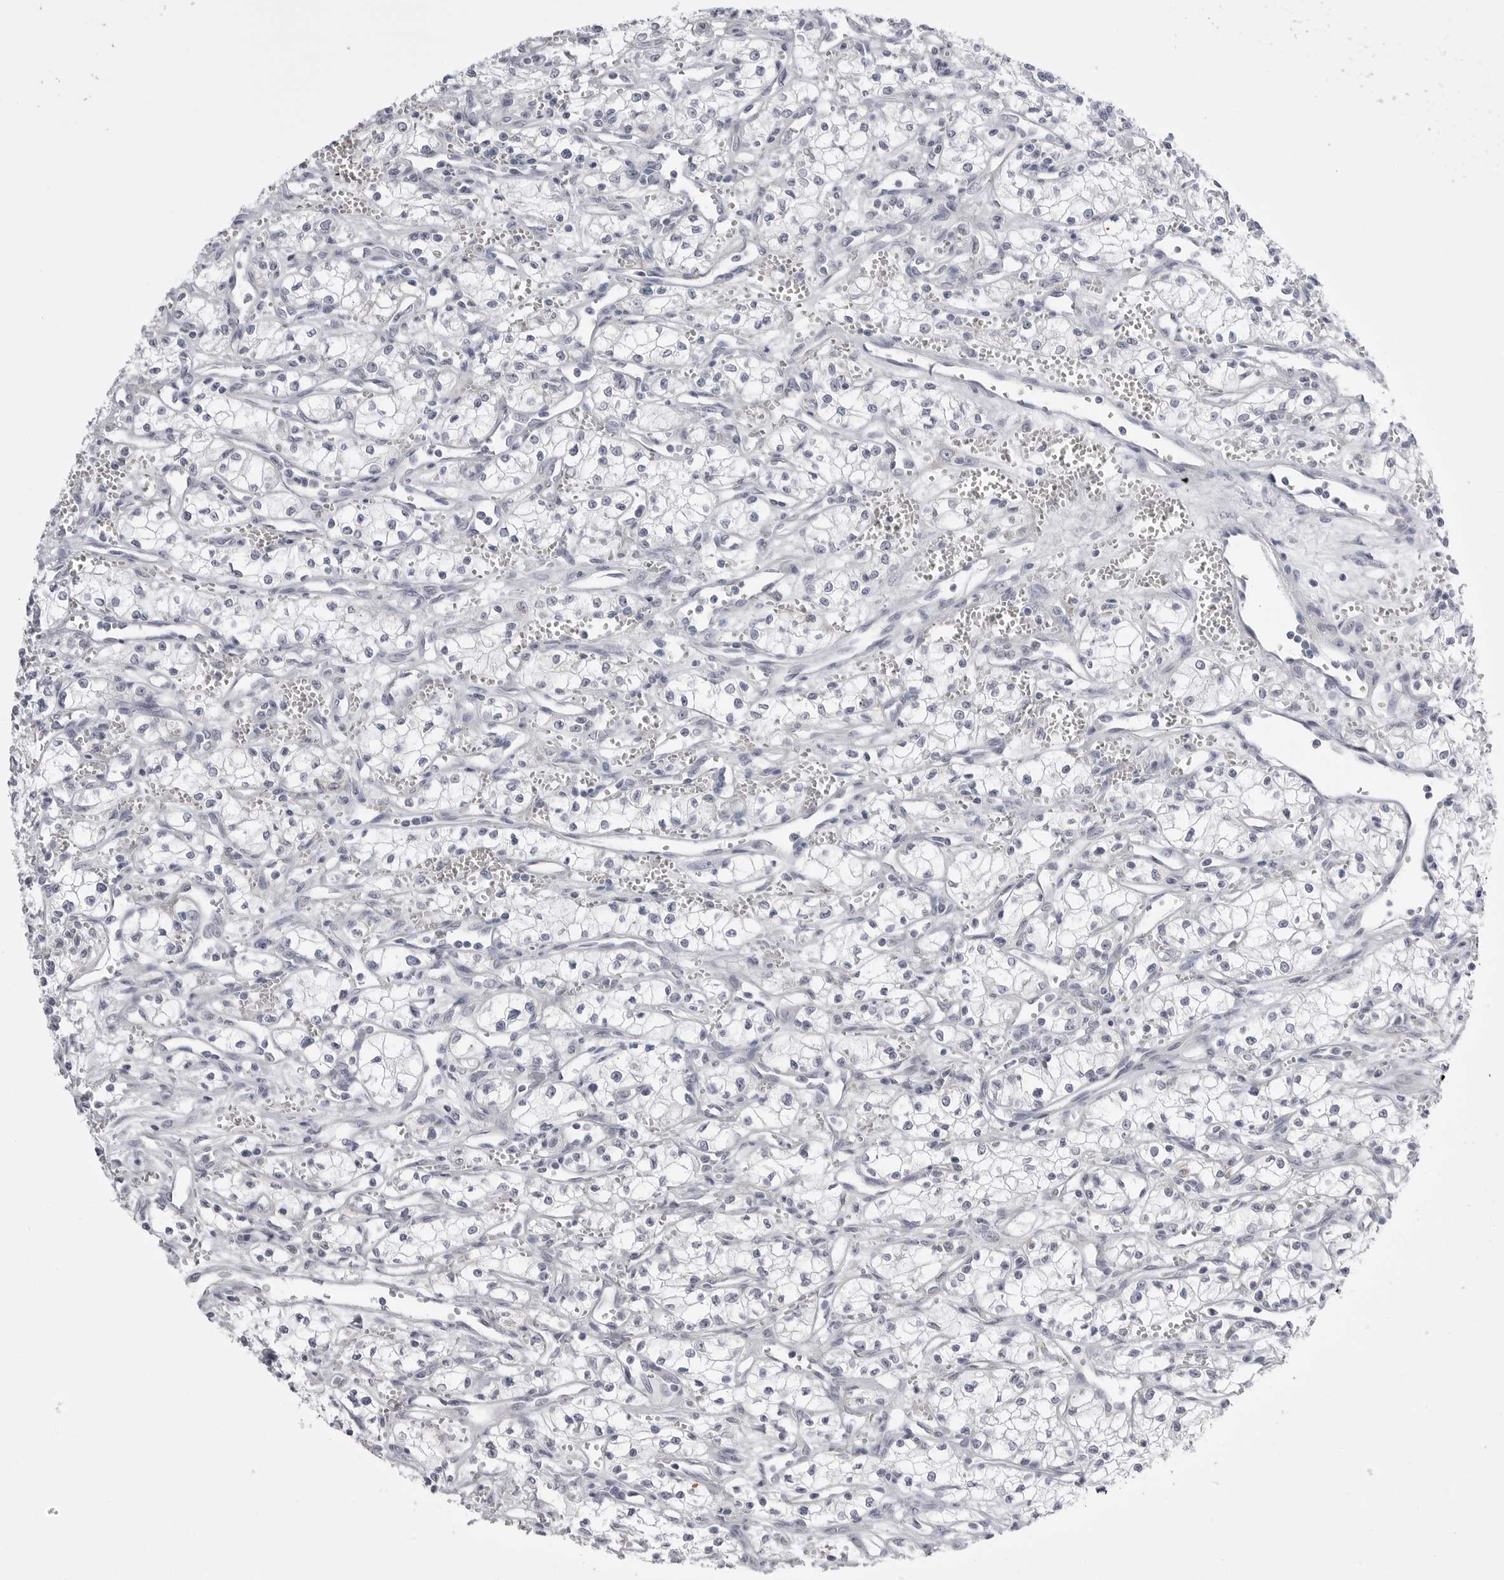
{"staining": {"intensity": "negative", "quantity": "none", "location": "none"}, "tissue": "renal cancer", "cell_type": "Tumor cells", "image_type": "cancer", "snomed": [{"axis": "morphology", "description": "Adenocarcinoma, NOS"}, {"axis": "topography", "description": "Kidney"}], "caption": "Photomicrograph shows no significant protein staining in tumor cells of renal adenocarcinoma.", "gene": "TUFM", "patient": {"sex": "male", "age": 59}}